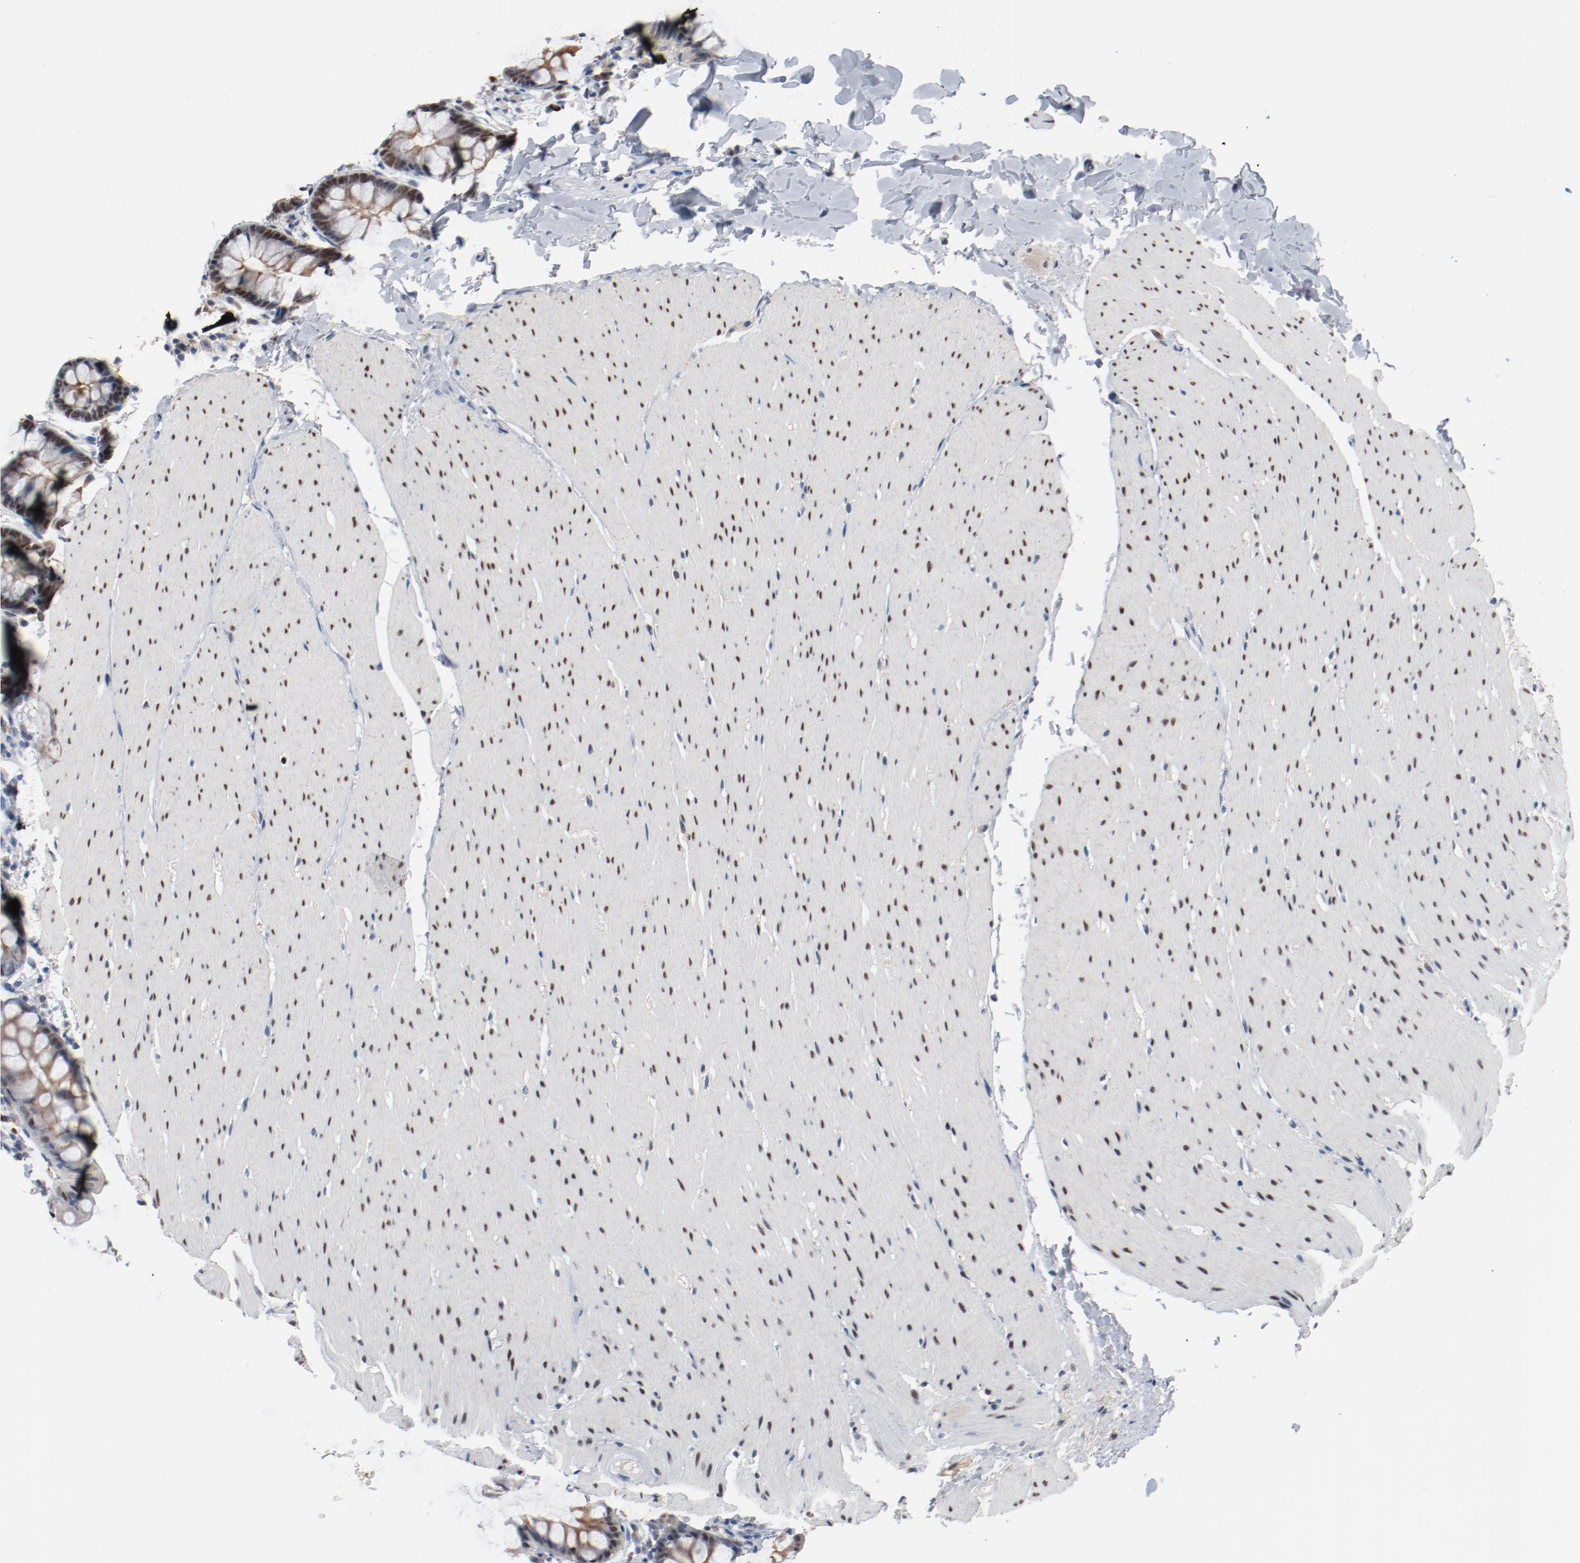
{"staining": {"intensity": "negative", "quantity": "none", "location": "none"}, "tissue": "colon", "cell_type": "Endothelial cells", "image_type": "normal", "snomed": [{"axis": "morphology", "description": "Normal tissue, NOS"}, {"axis": "topography", "description": "Smooth muscle"}, {"axis": "topography", "description": "Colon"}], "caption": "Endothelial cells are negative for protein expression in benign human colon. The staining is performed using DAB (3,3'-diaminobenzidine) brown chromogen with nuclei counter-stained in using hematoxylin.", "gene": "ENSG00000285708", "patient": {"sex": "male", "age": 67}}